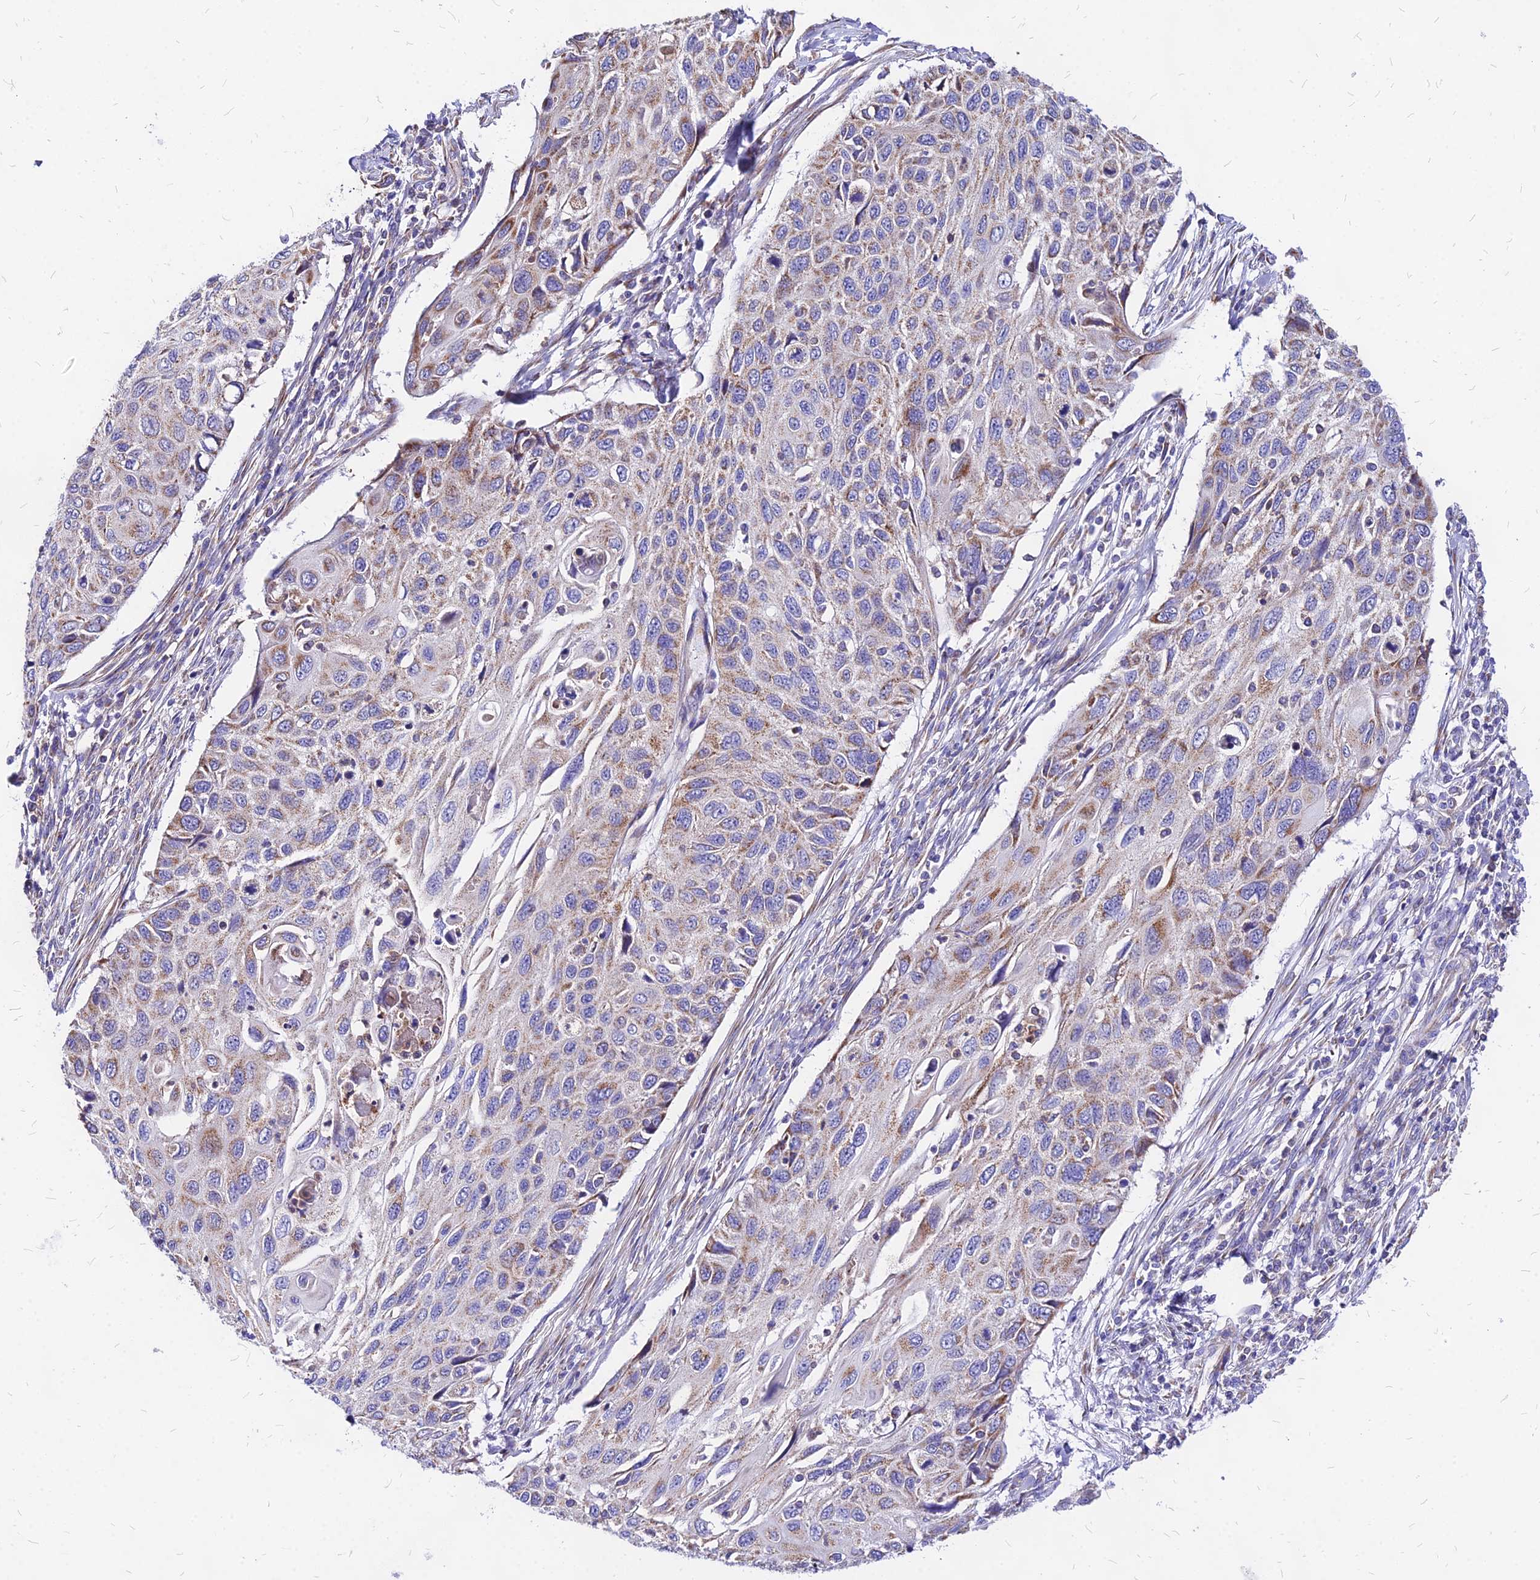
{"staining": {"intensity": "weak", "quantity": "25%-75%", "location": "cytoplasmic/membranous"}, "tissue": "cervical cancer", "cell_type": "Tumor cells", "image_type": "cancer", "snomed": [{"axis": "morphology", "description": "Squamous cell carcinoma, NOS"}, {"axis": "topography", "description": "Cervix"}], "caption": "There is low levels of weak cytoplasmic/membranous staining in tumor cells of squamous cell carcinoma (cervical), as demonstrated by immunohistochemical staining (brown color).", "gene": "MRPL3", "patient": {"sex": "female", "age": 70}}